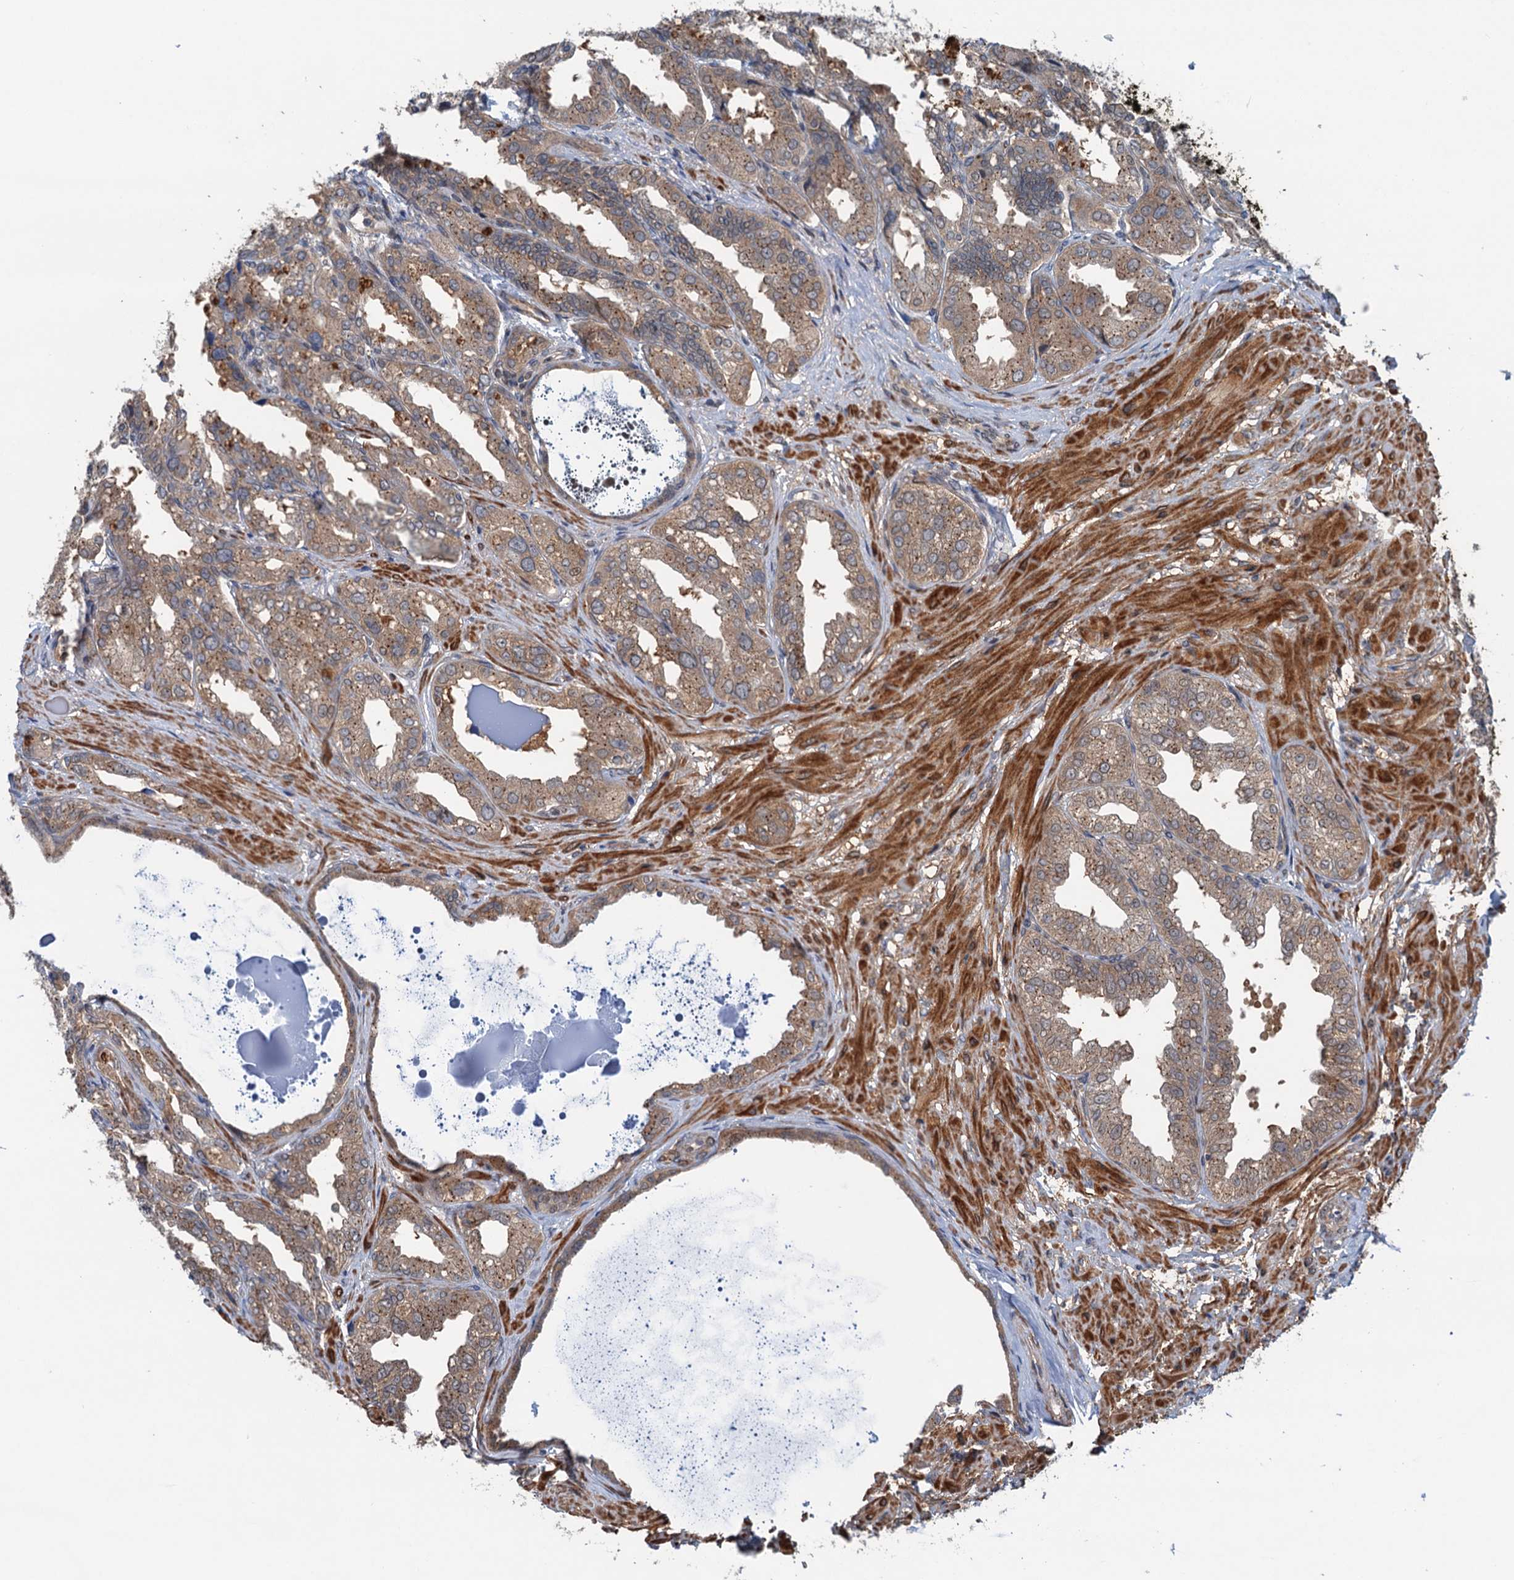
{"staining": {"intensity": "moderate", "quantity": ">75%", "location": "cytoplasmic/membranous"}, "tissue": "seminal vesicle", "cell_type": "Glandular cells", "image_type": "normal", "snomed": [{"axis": "morphology", "description": "Normal tissue, NOS"}, {"axis": "topography", "description": "Seminal veicle"}], "caption": "A brown stain labels moderate cytoplasmic/membranous staining of a protein in glandular cells of benign seminal vesicle. Ihc stains the protein in brown and the nuclei are stained blue.", "gene": "DYNC2I2", "patient": {"sex": "male", "age": 63}}